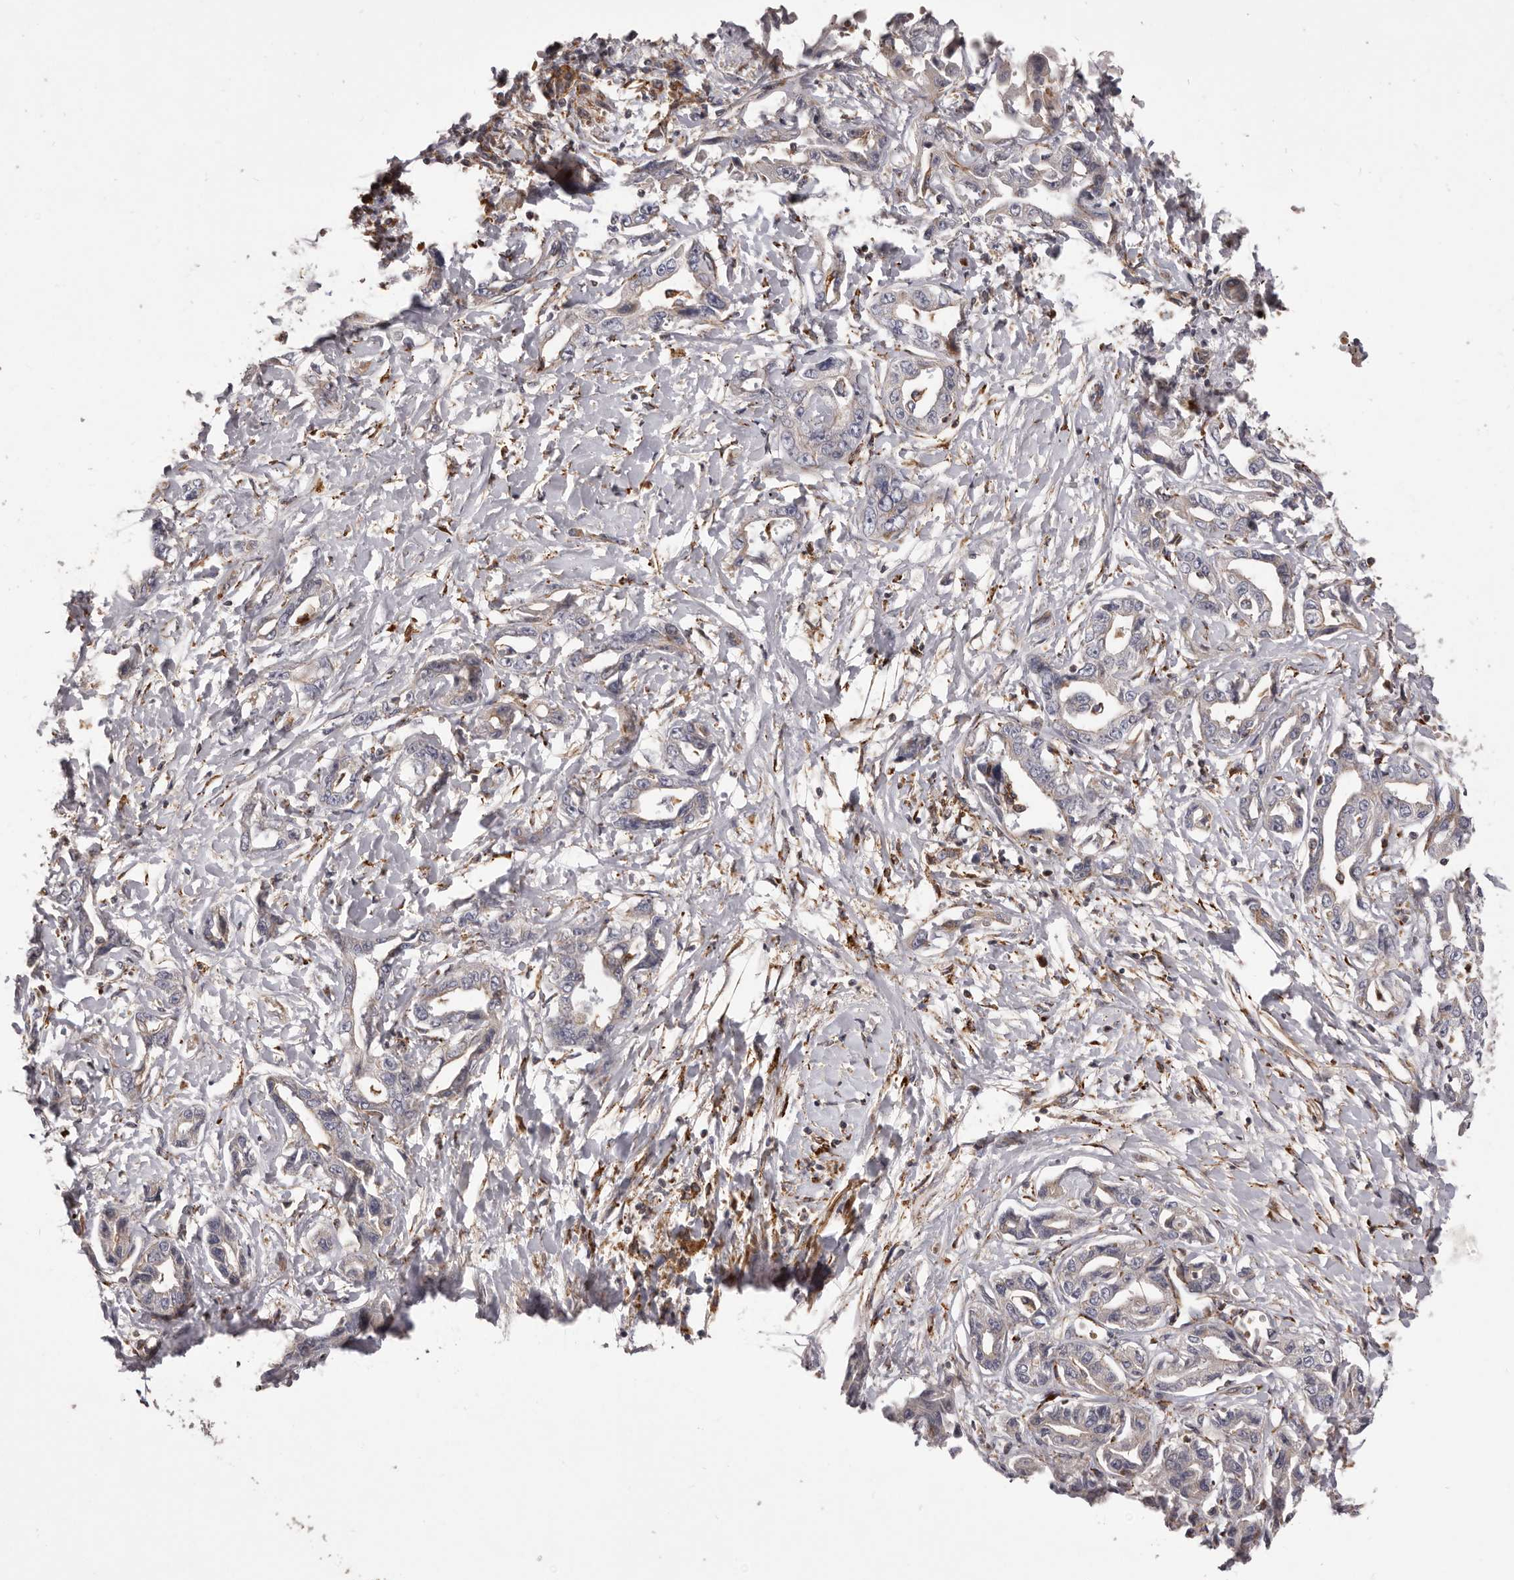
{"staining": {"intensity": "negative", "quantity": "none", "location": "none"}, "tissue": "liver cancer", "cell_type": "Tumor cells", "image_type": "cancer", "snomed": [{"axis": "morphology", "description": "Cholangiocarcinoma"}, {"axis": "topography", "description": "Liver"}], "caption": "The image exhibits no significant positivity in tumor cells of cholangiocarcinoma (liver).", "gene": "ALPK1", "patient": {"sex": "male", "age": 59}}